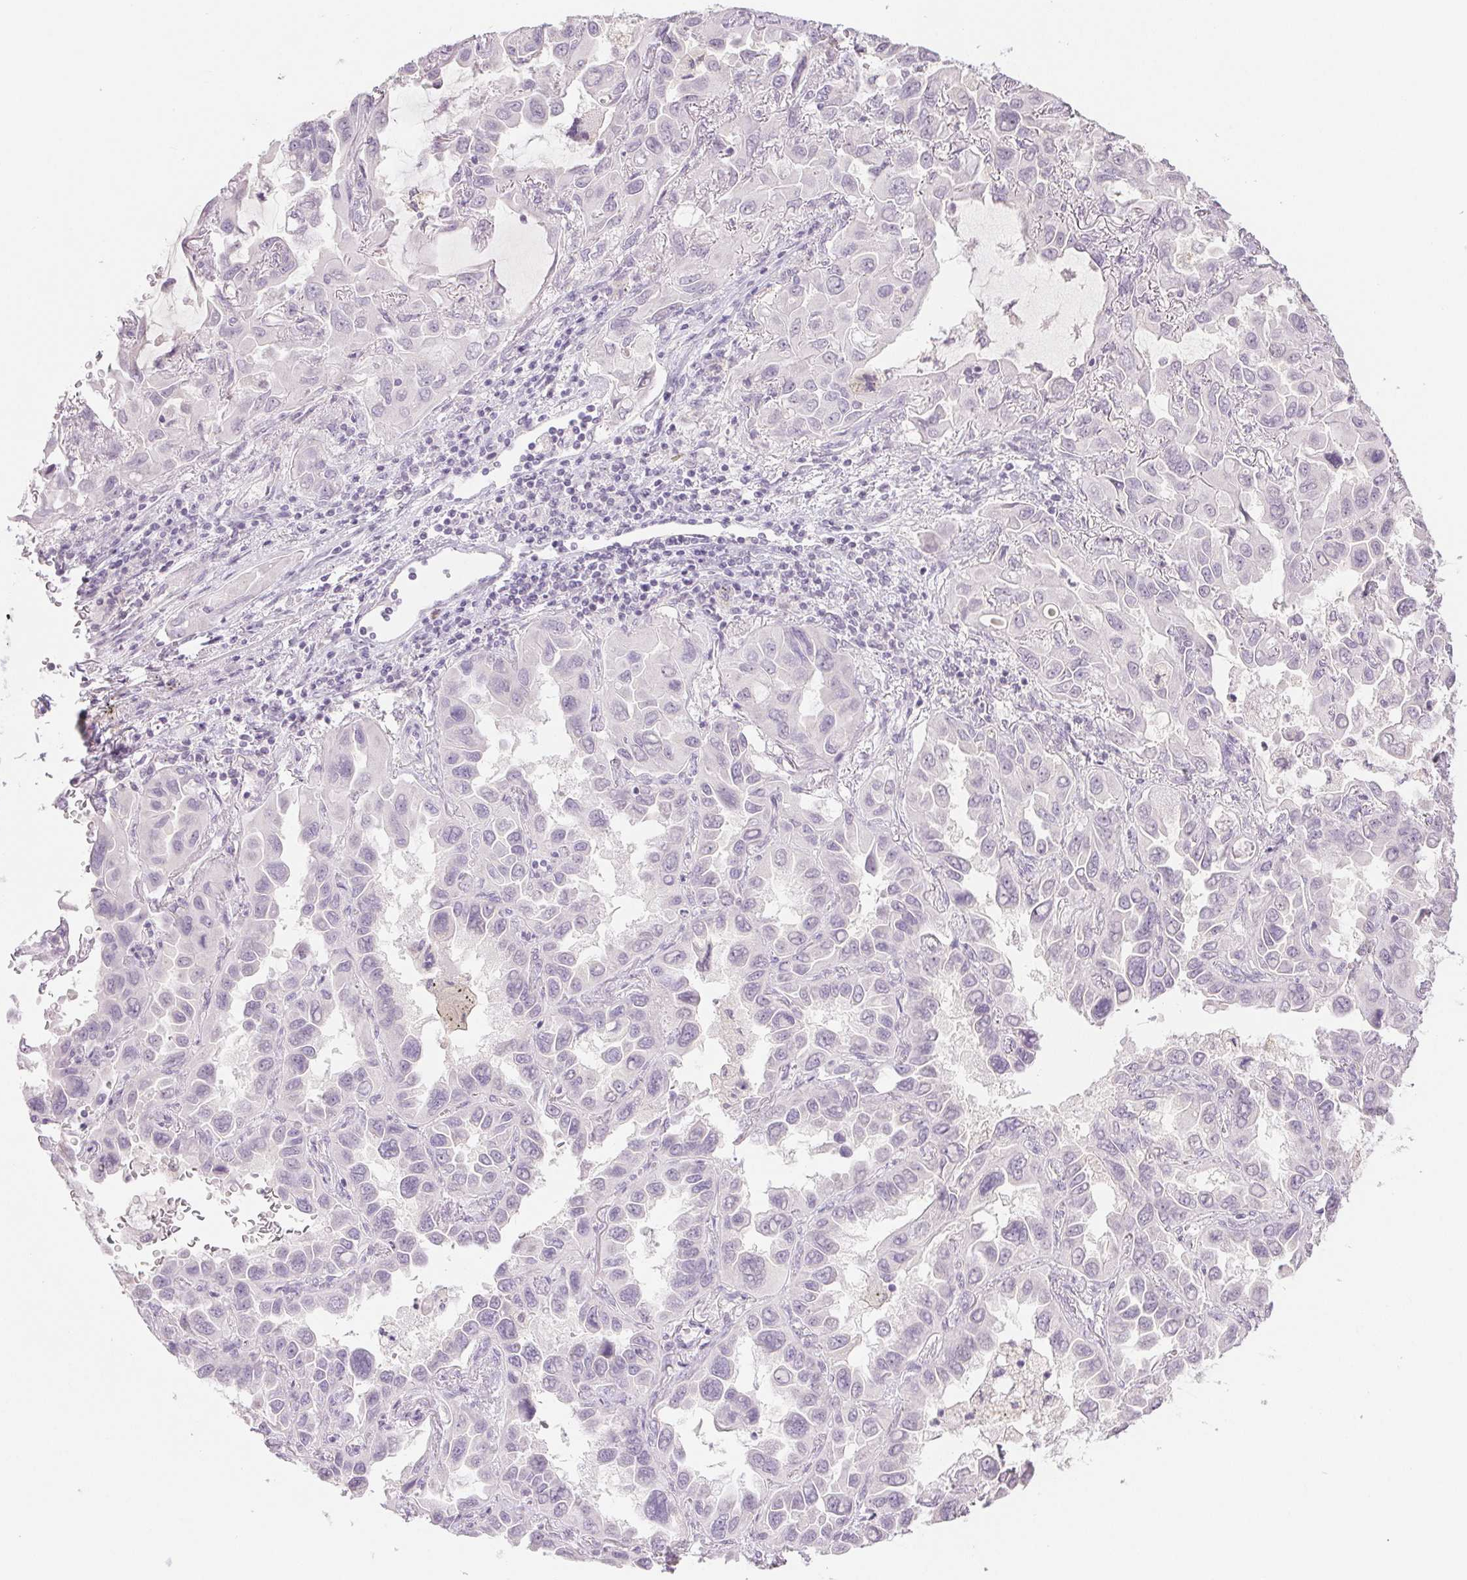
{"staining": {"intensity": "negative", "quantity": "none", "location": "none"}, "tissue": "lung cancer", "cell_type": "Tumor cells", "image_type": "cancer", "snomed": [{"axis": "morphology", "description": "Adenocarcinoma, NOS"}, {"axis": "topography", "description": "Lung"}], "caption": "Photomicrograph shows no significant protein staining in tumor cells of lung cancer (adenocarcinoma).", "gene": "PI3", "patient": {"sex": "male", "age": 64}}